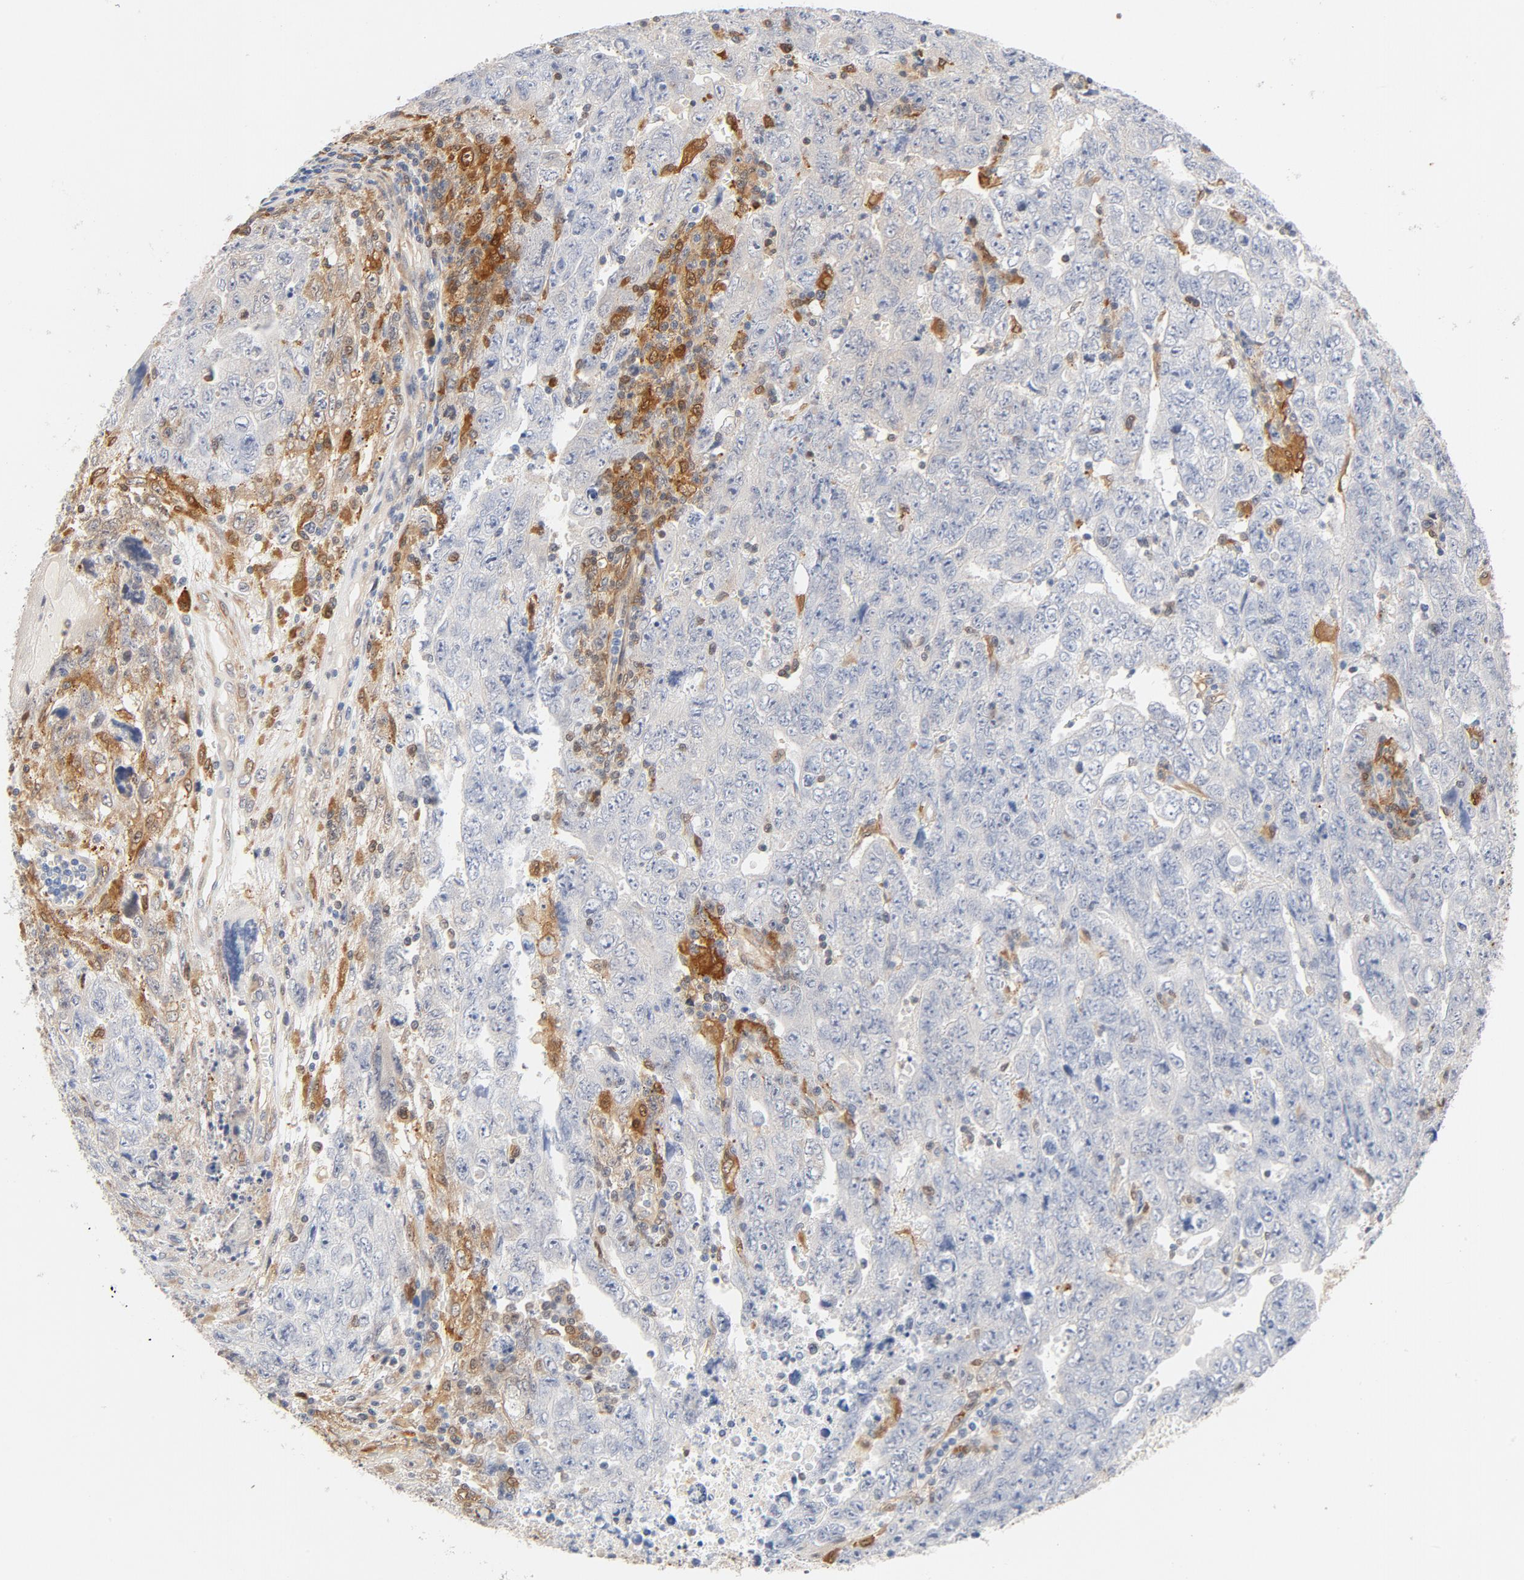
{"staining": {"intensity": "negative", "quantity": "none", "location": "none"}, "tissue": "testis cancer", "cell_type": "Tumor cells", "image_type": "cancer", "snomed": [{"axis": "morphology", "description": "Carcinoma, Embryonal, NOS"}, {"axis": "topography", "description": "Testis"}], "caption": "The immunohistochemistry (IHC) histopathology image has no significant staining in tumor cells of testis cancer (embryonal carcinoma) tissue.", "gene": "STAT1", "patient": {"sex": "male", "age": 28}}